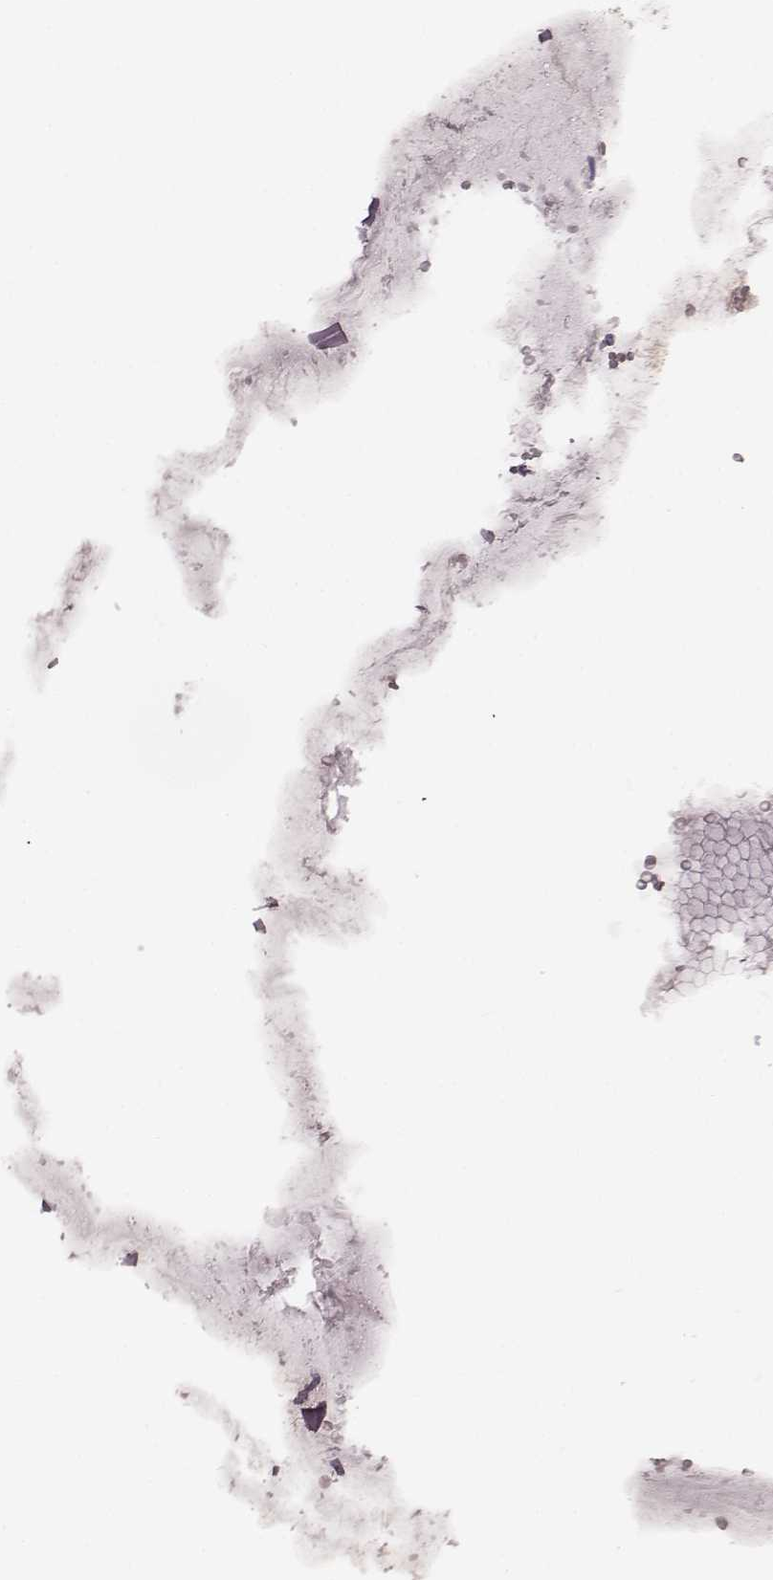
{"staining": {"intensity": "negative", "quantity": "none", "location": "none"}, "tissue": "stomach", "cell_type": "Glandular cells", "image_type": "normal", "snomed": [{"axis": "morphology", "description": "Normal tissue, NOS"}, {"axis": "morphology", "description": "Adenocarcinoma, NOS"}, {"axis": "morphology", "description": "Adenocarcinoma, High grade"}, {"axis": "topography", "description": "Stomach, upper"}, {"axis": "topography", "description": "Stomach"}], "caption": "Immunohistochemistry (IHC) image of benign human stomach stained for a protein (brown), which exhibits no staining in glandular cells. (DAB (3,3'-diaminobenzidine) IHC visualized using brightfield microscopy, high magnification).", "gene": "TRPM1", "patient": {"sex": "female", "age": 65}}